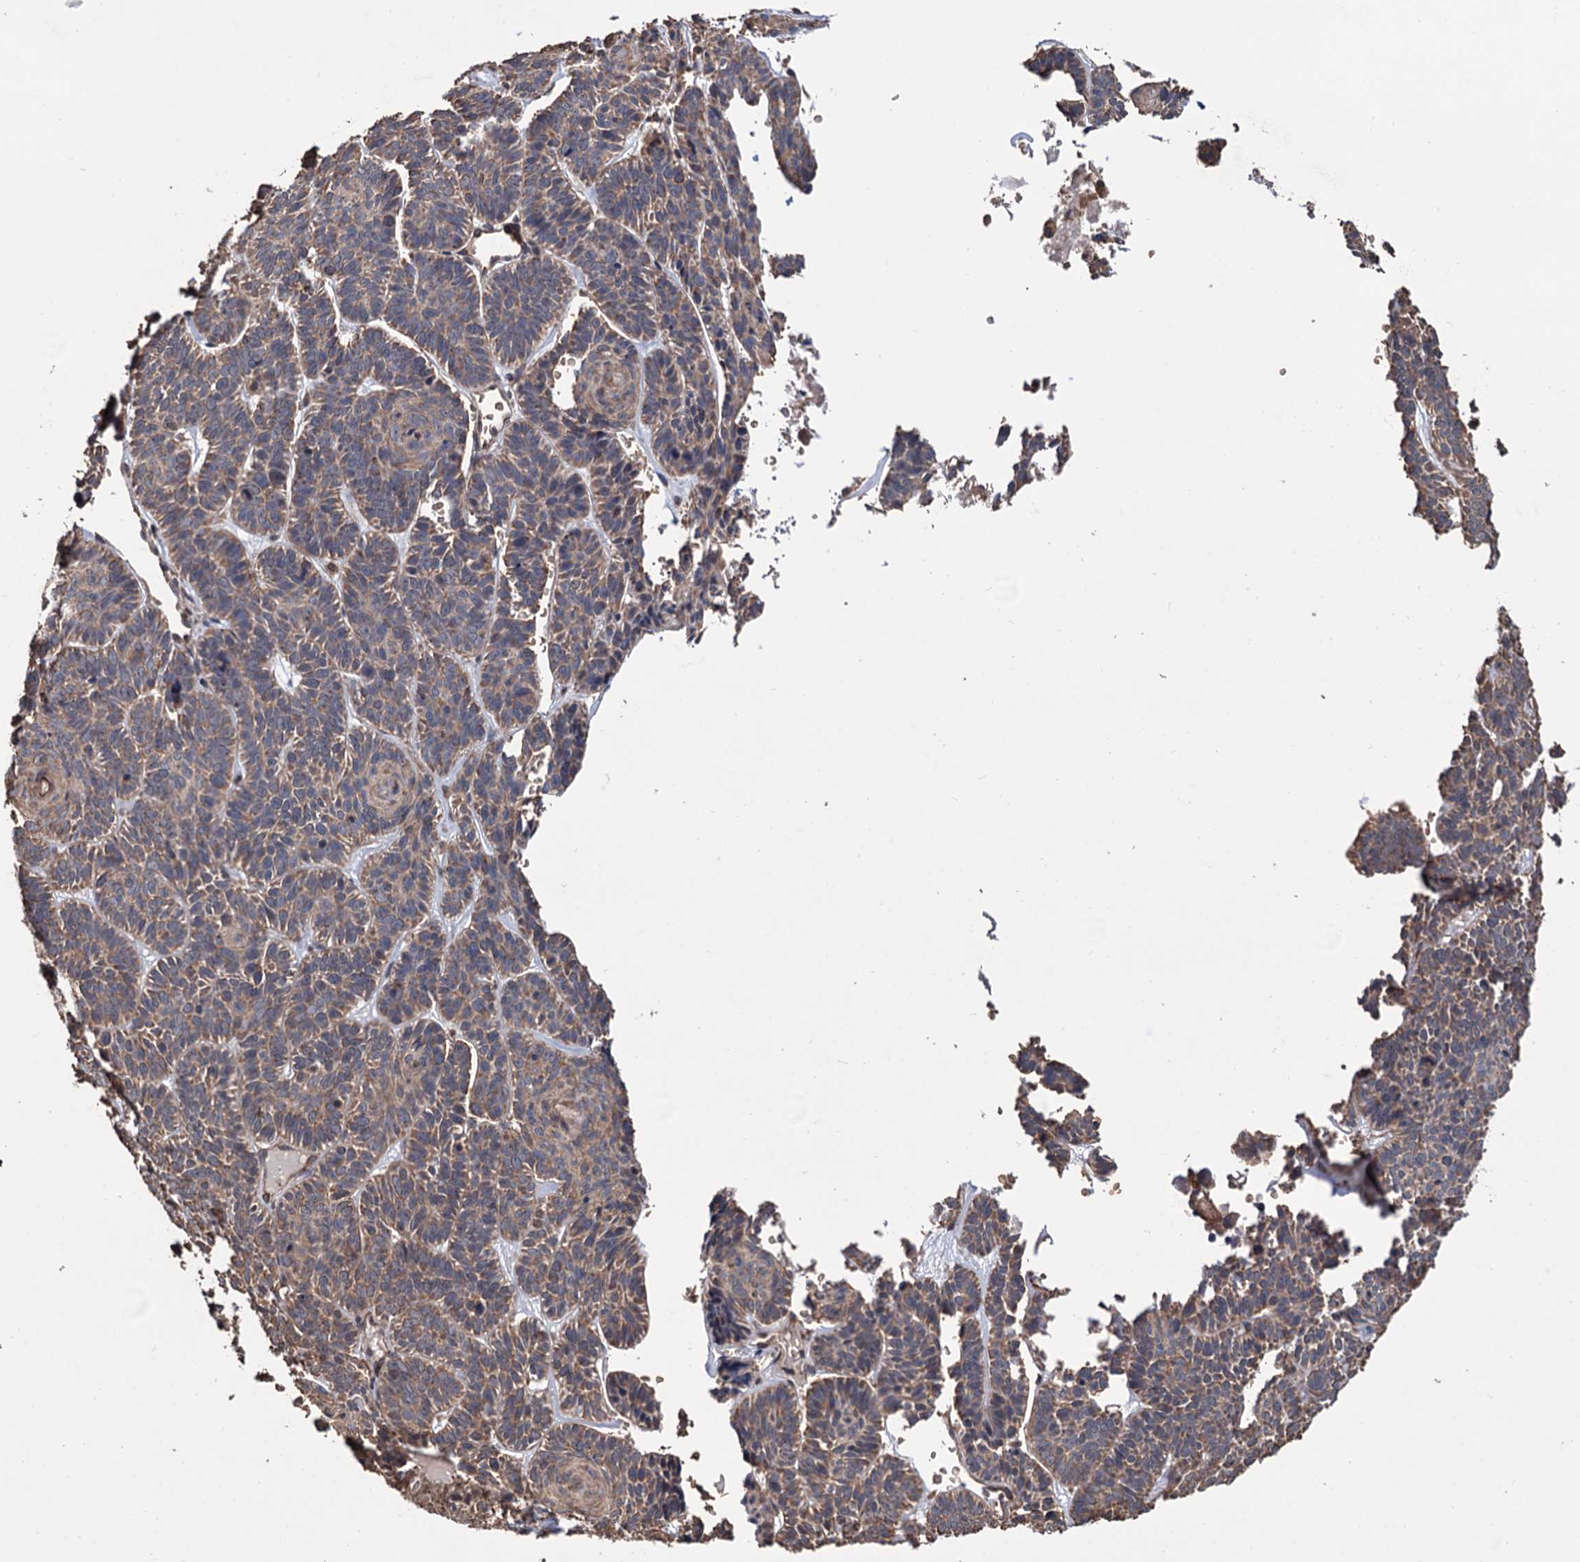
{"staining": {"intensity": "weak", "quantity": ">75%", "location": "cytoplasmic/membranous"}, "tissue": "skin cancer", "cell_type": "Tumor cells", "image_type": "cancer", "snomed": [{"axis": "morphology", "description": "Basal cell carcinoma"}, {"axis": "topography", "description": "Skin"}], "caption": "Brown immunohistochemical staining in skin basal cell carcinoma demonstrates weak cytoplasmic/membranous expression in approximately >75% of tumor cells. Ihc stains the protein in brown and the nuclei are stained blue.", "gene": "TBC1D12", "patient": {"sex": "male", "age": 85}}